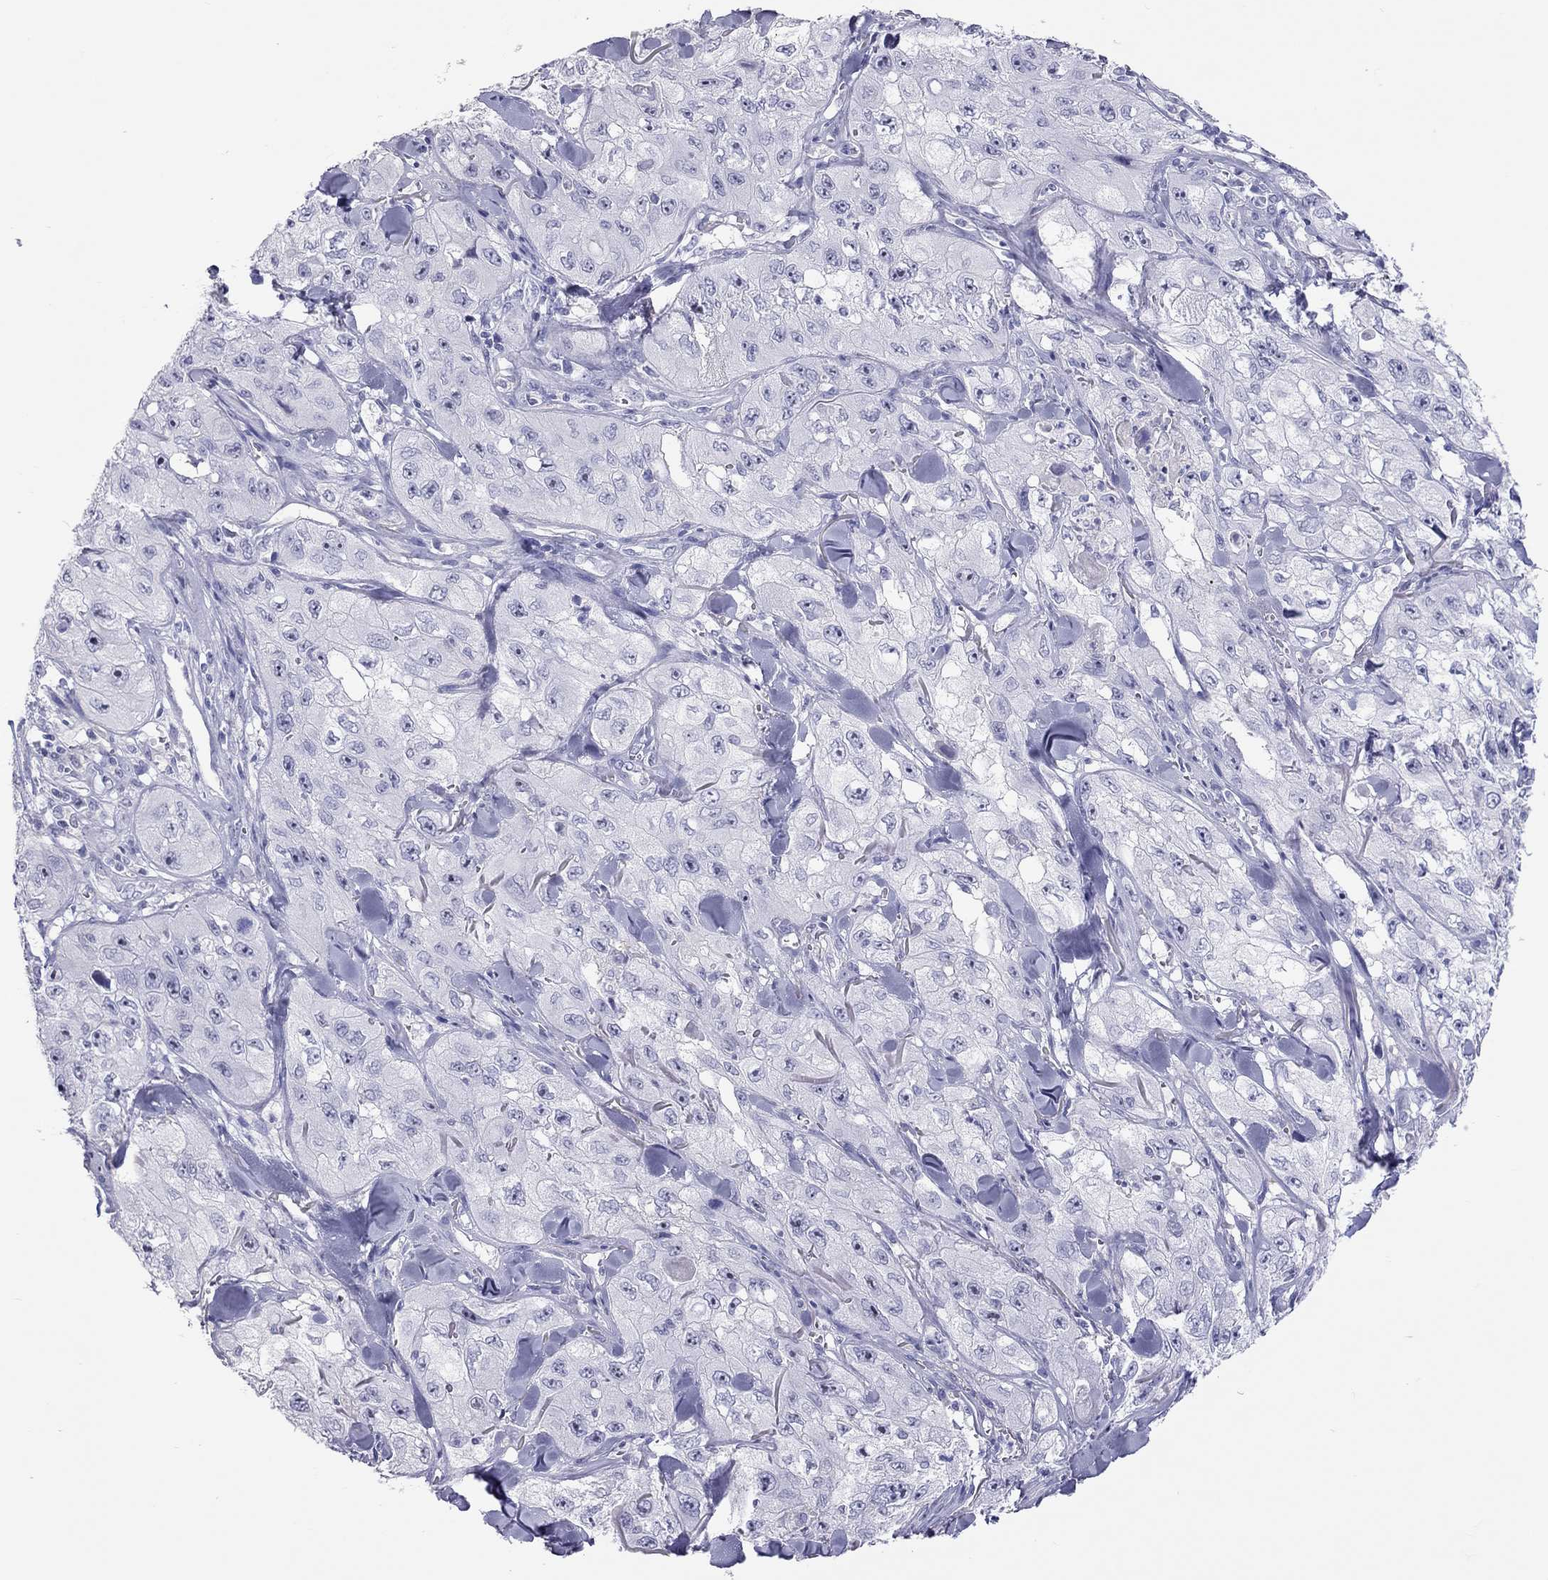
{"staining": {"intensity": "negative", "quantity": "none", "location": "none"}, "tissue": "skin cancer", "cell_type": "Tumor cells", "image_type": "cancer", "snomed": [{"axis": "morphology", "description": "Squamous cell carcinoma, NOS"}, {"axis": "topography", "description": "Skin"}, {"axis": "topography", "description": "Subcutis"}], "caption": "Skin cancer (squamous cell carcinoma) was stained to show a protein in brown. There is no significant positivity in tumor cells.", "gene": "IL17REL", "patient": {"sex": "male", "age": 73}}